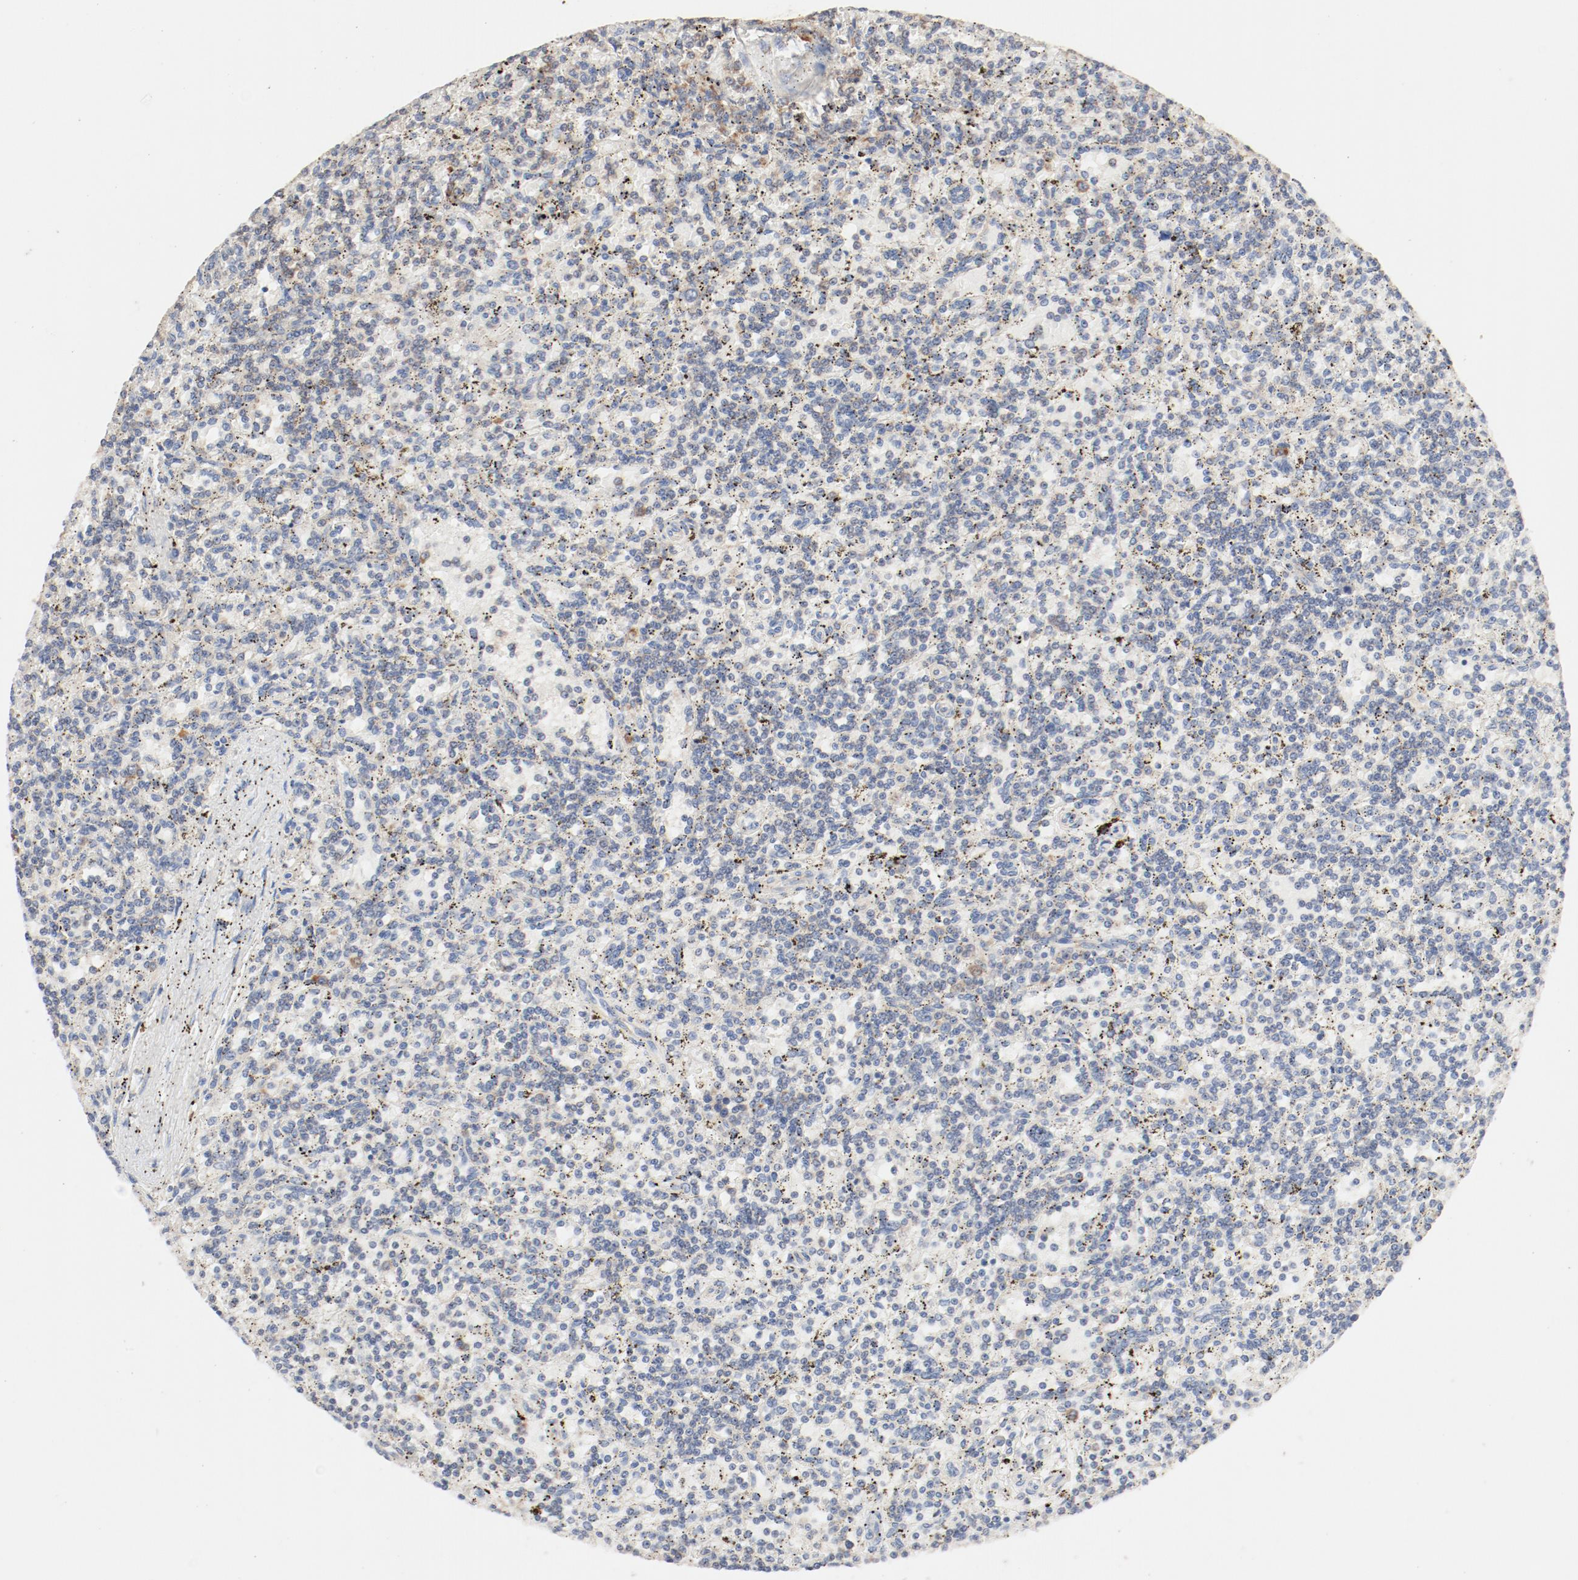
{"staining": {"intensity": "weak", "quantity": "<25%", "location": "cytoplasmic/membranous"}, "tissue": "lymphoma", "cell_type": "Tumor cells", "image_type": "cancer", "snomed": [{"axis": "morphology", "description": "Malignant lymphoma, non-Hodgkin's type, Low grade"}, {"axis": "topography", "description": "Spleen"}], "caption": "Human malignant lymphoma, non-Hodgkin's type (low-grade) stained for a protein using IHC reveals no staining in tumor cells.", "gene": "RPS6", "patient": {"sex": "male", "age": 73}}